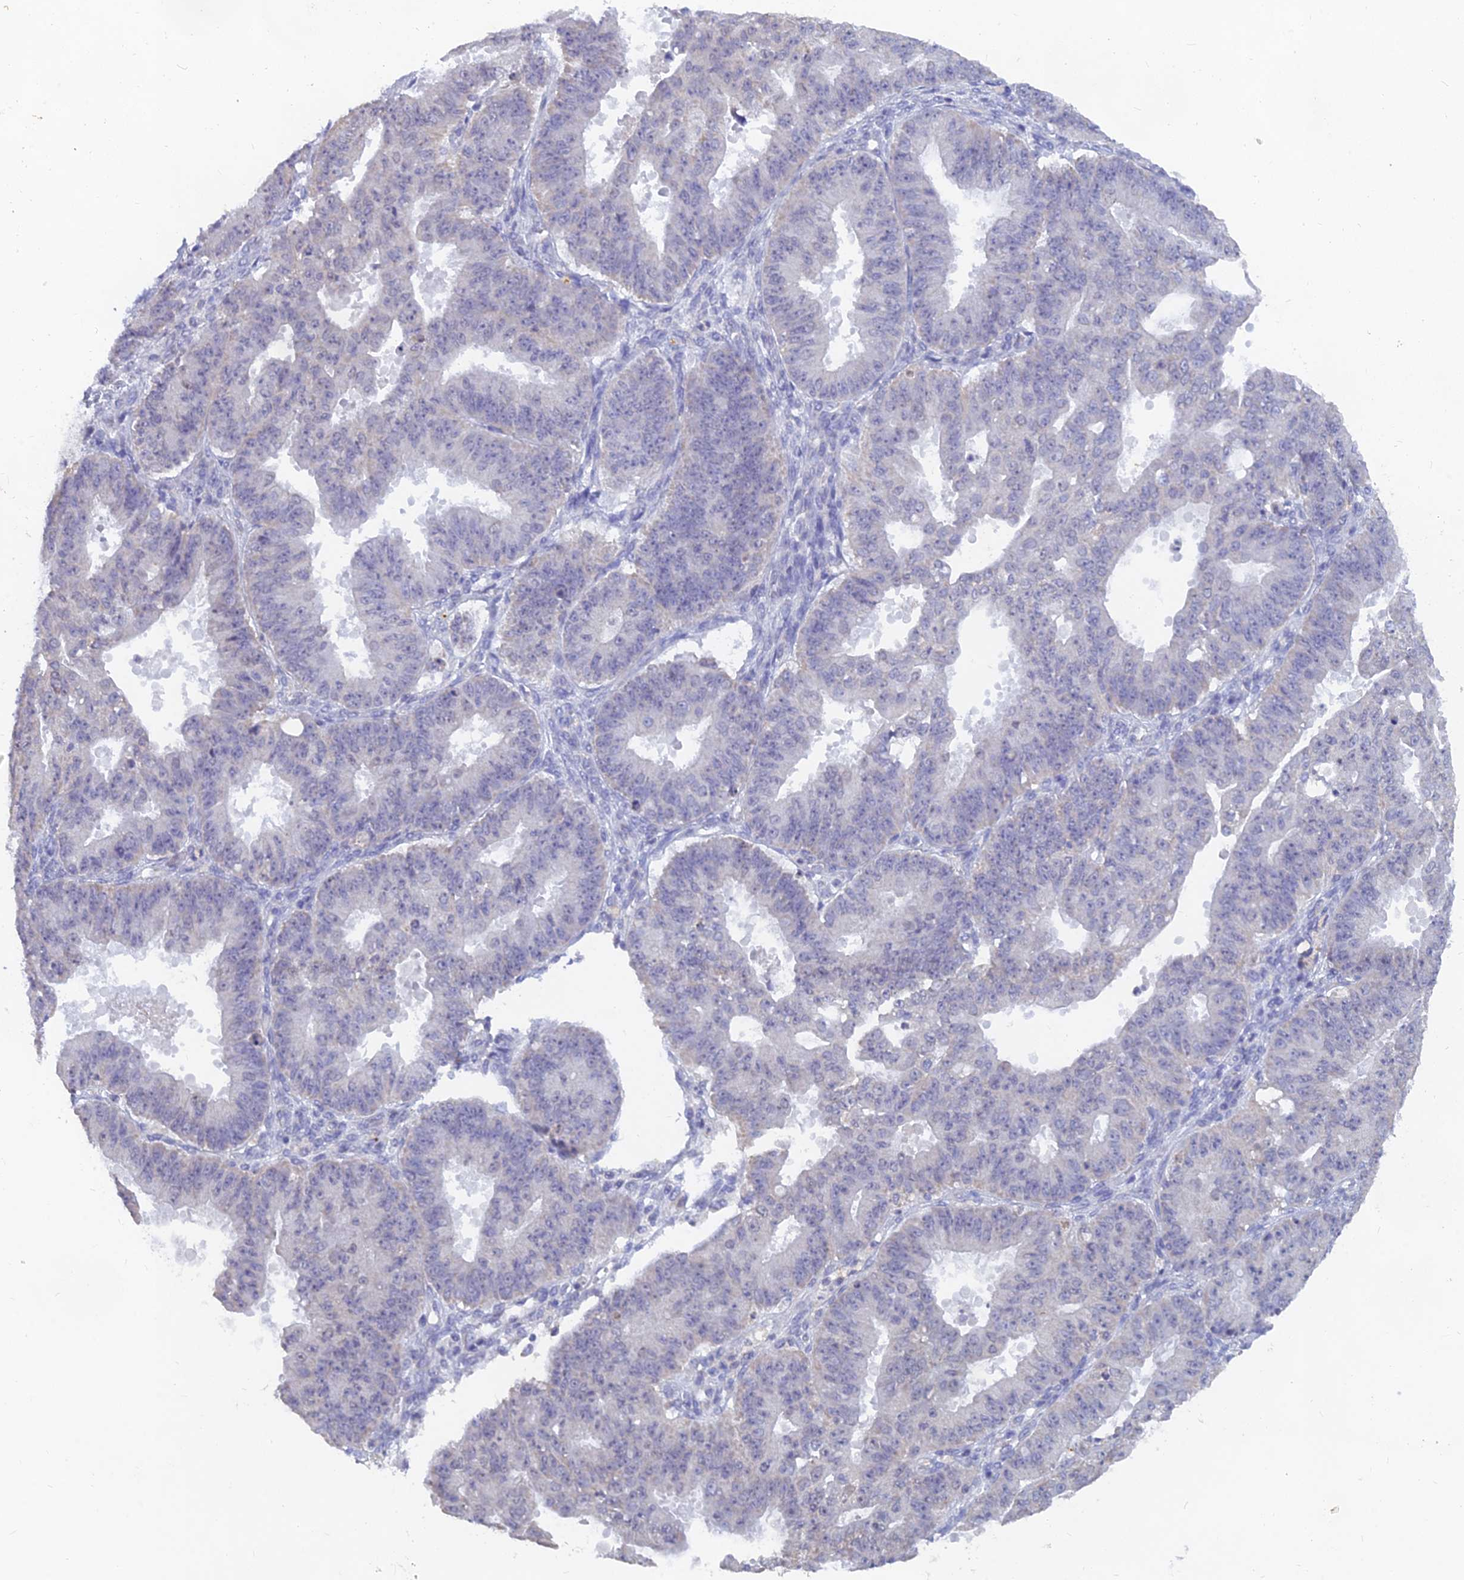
{"staining": {"intensity": "negative", "quantity": "none", "location": "none"}, "tissue": "ovarian cancer", "cell_type": "Tumor cells", "image_type": "cancer", "snomed": [{"axis": "morphology", "description": "Carcinoma, endometroid"}, {"axis": "topography", "description": "Appendix"}, {"axis": "topography", "description": "Ovary"}], "caption": "Ovarian endometroid carcinoma was stained to show a protein in brown. There is no significant staining in tumor cells.", "gene": "LRIF1", "patient": {"sex": "female", "age": 42}}